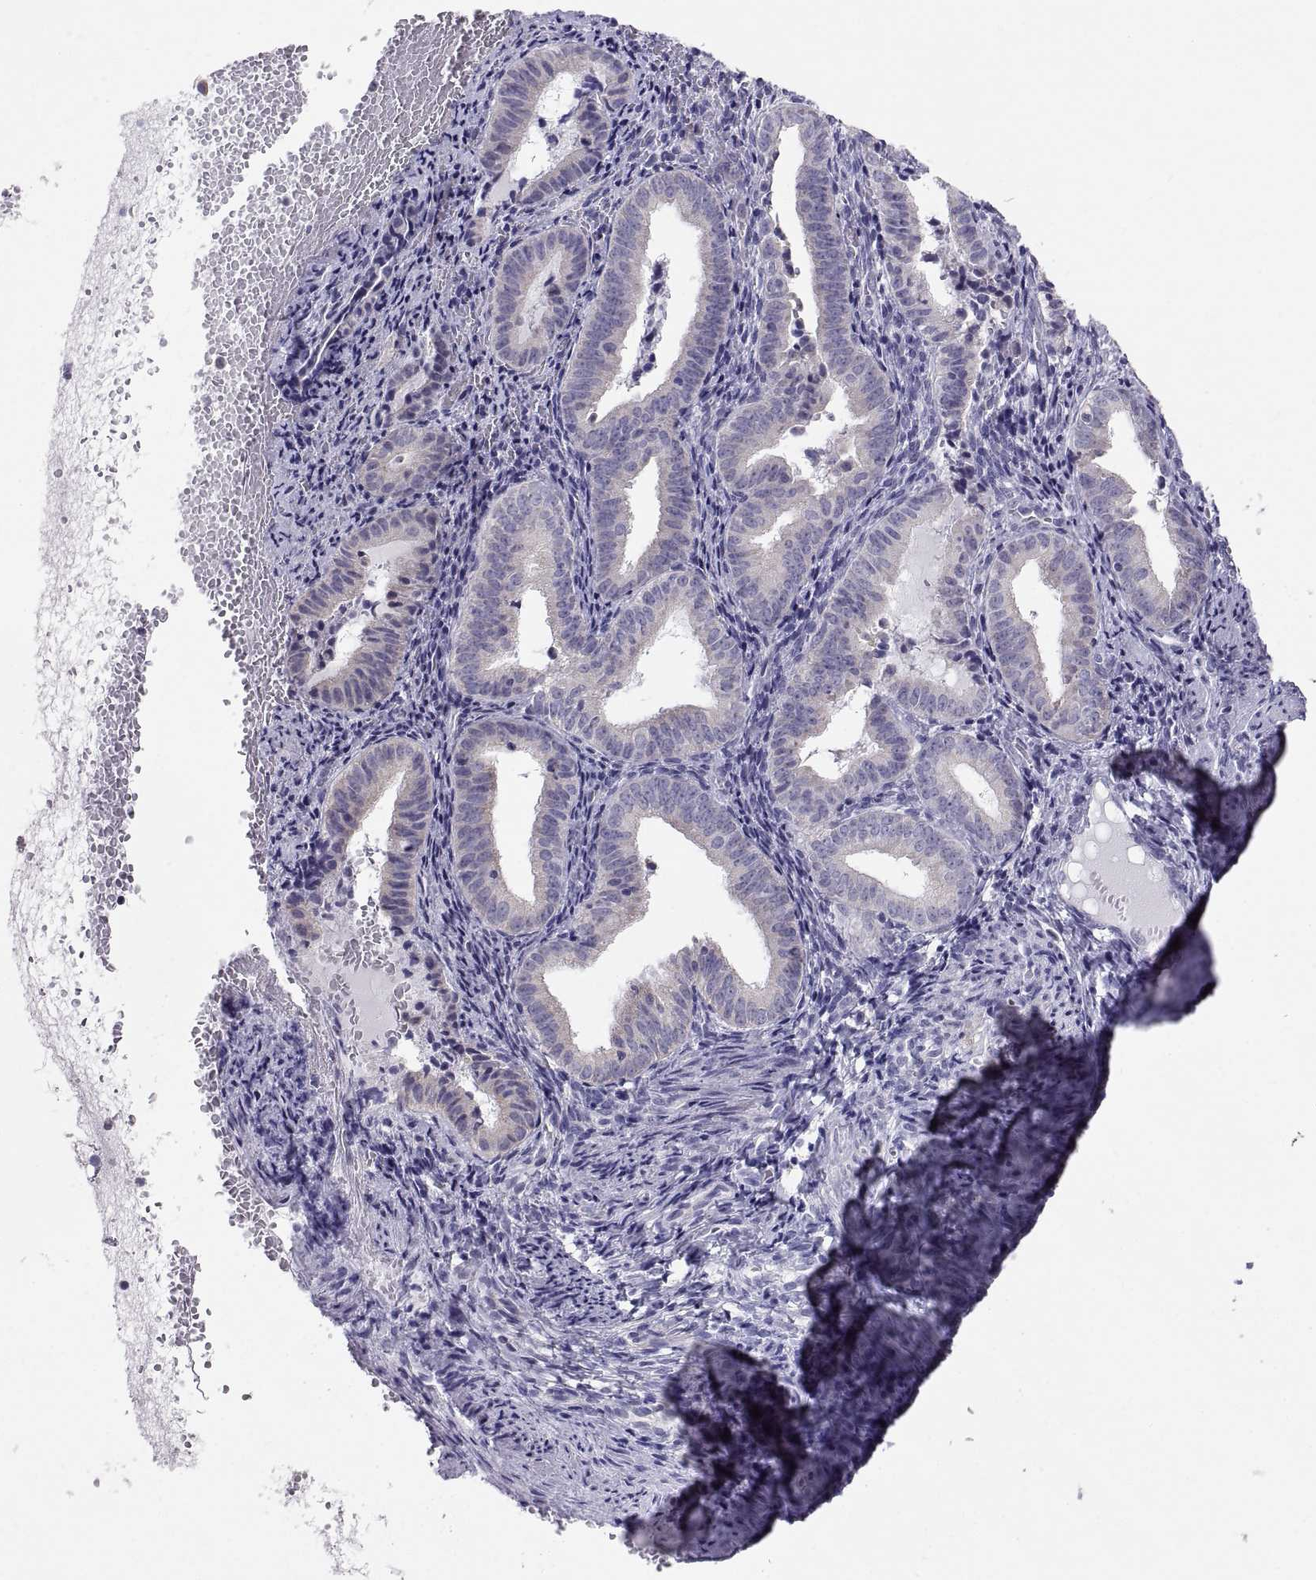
{"staining": {"intensity": "negative", "quantity": "none", "location": "none"}, "tissue": "endometrium", "cell_type": "Cells in endometrial stroma", "image_type": "normal", "snomed": [{"axis": "morphology", "description": "Normal tissue, NOS"}, {"axis": "topography", "description": "Endometrium"}], "caption": "Cells in endometrial stroma are negative for brown protein staining in benign endometrium. (DAB (3,3'-diaminobenzidine) immunohistochemistry, high magnification).", "gene": "TNNC1", "patient": {"sex": "female", "age": 42}}